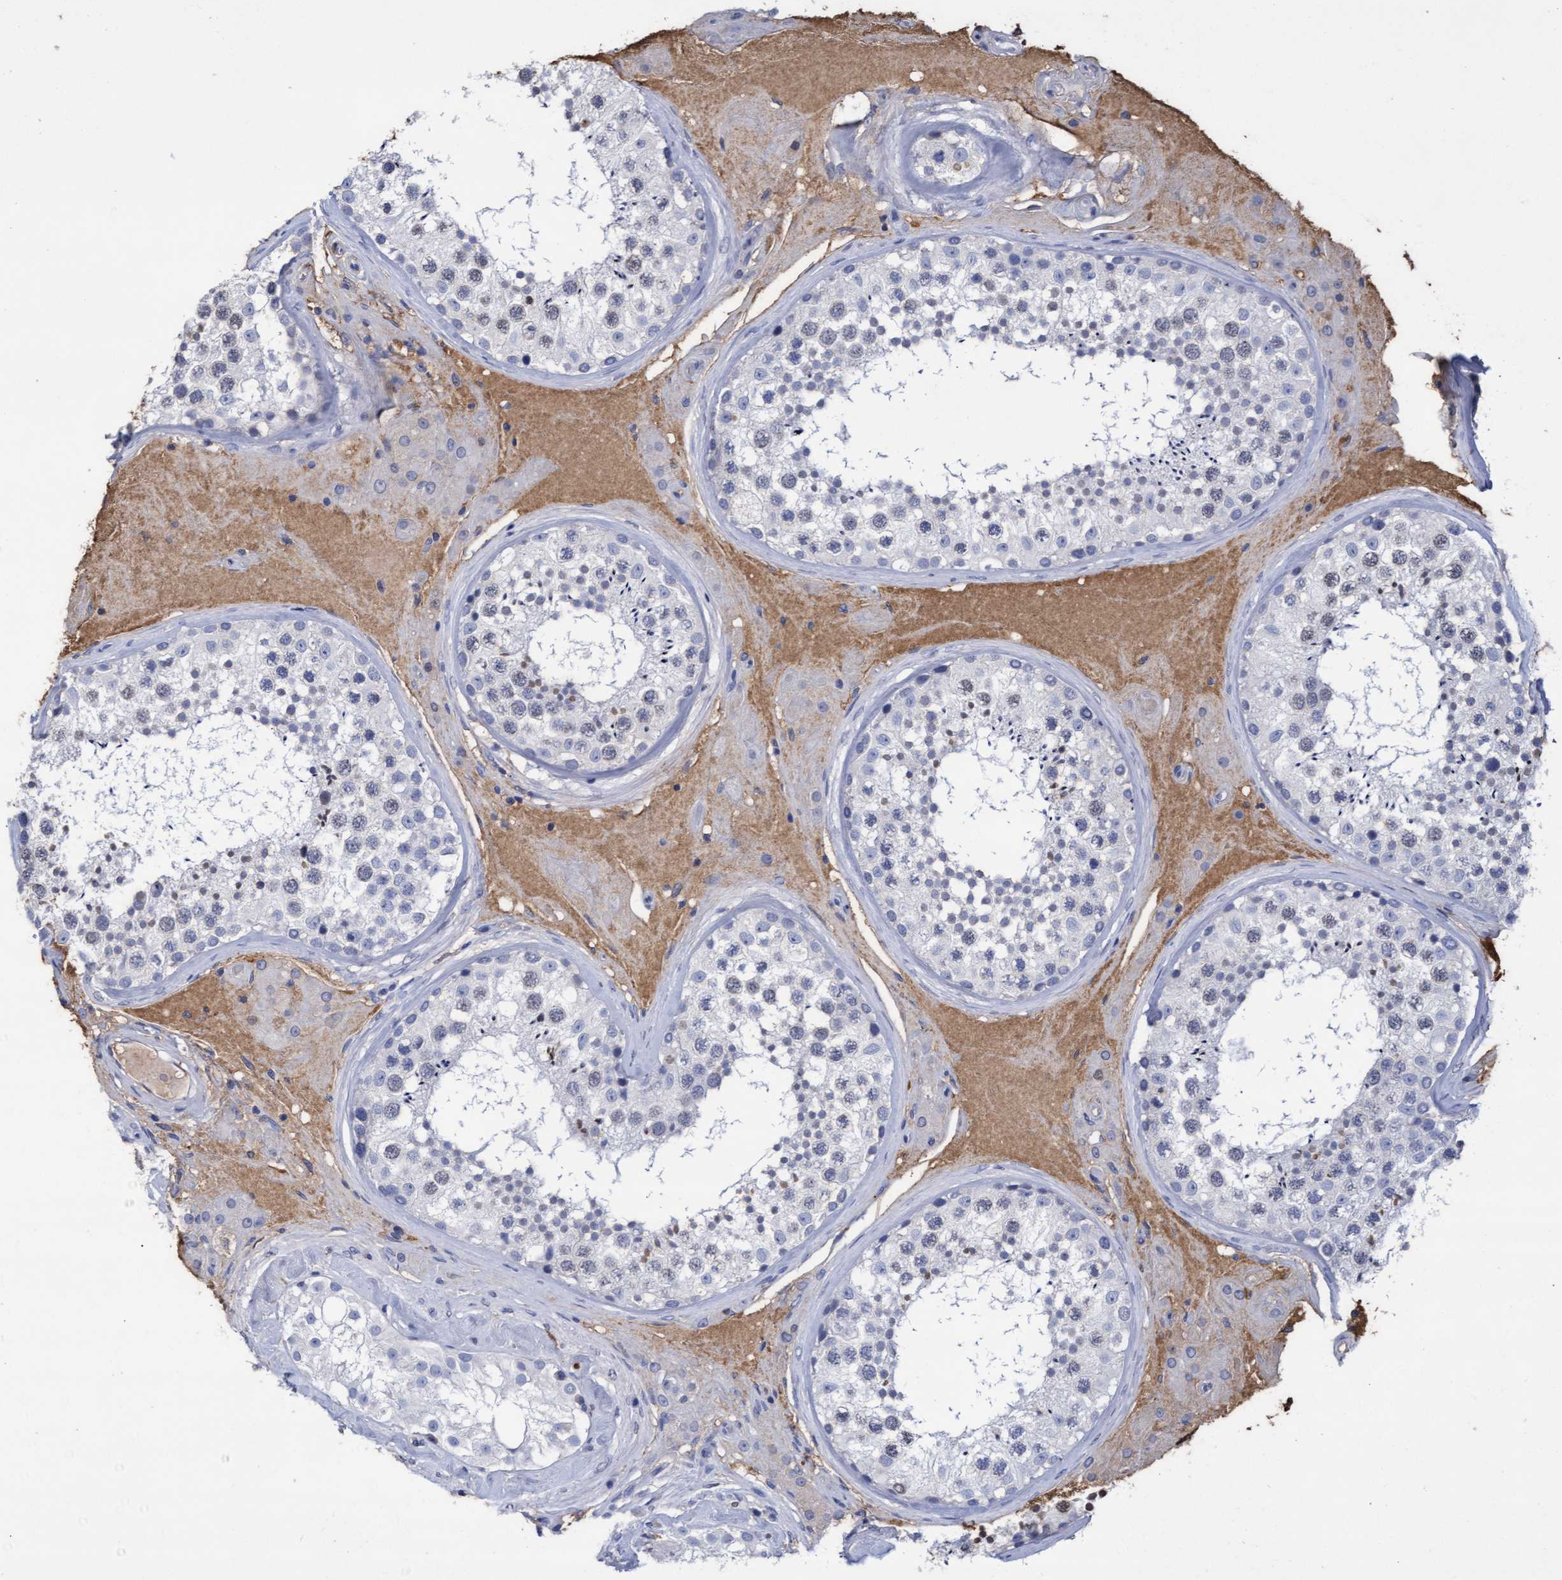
{"staining": {"intensity": "weak", "quantity": "<25%", "location": "cytoplasmic/membranous,nuclear"}, "tissue": "testis", "cell_type": "Cells in seminiferous ducts", "image_type": "normal", "snomed": [{"axis": "morphology", "description": "Normal tissue, NOS"}, {"axis": "topography", "description": "Testis"}], "caption": "This is an immunohistochemistry (IHC) image of unremarkable testis. There is no expression in cells in seminiferous ducts.", "gene": "GPR39", "patient": {"sex": "male", "age": 46}}